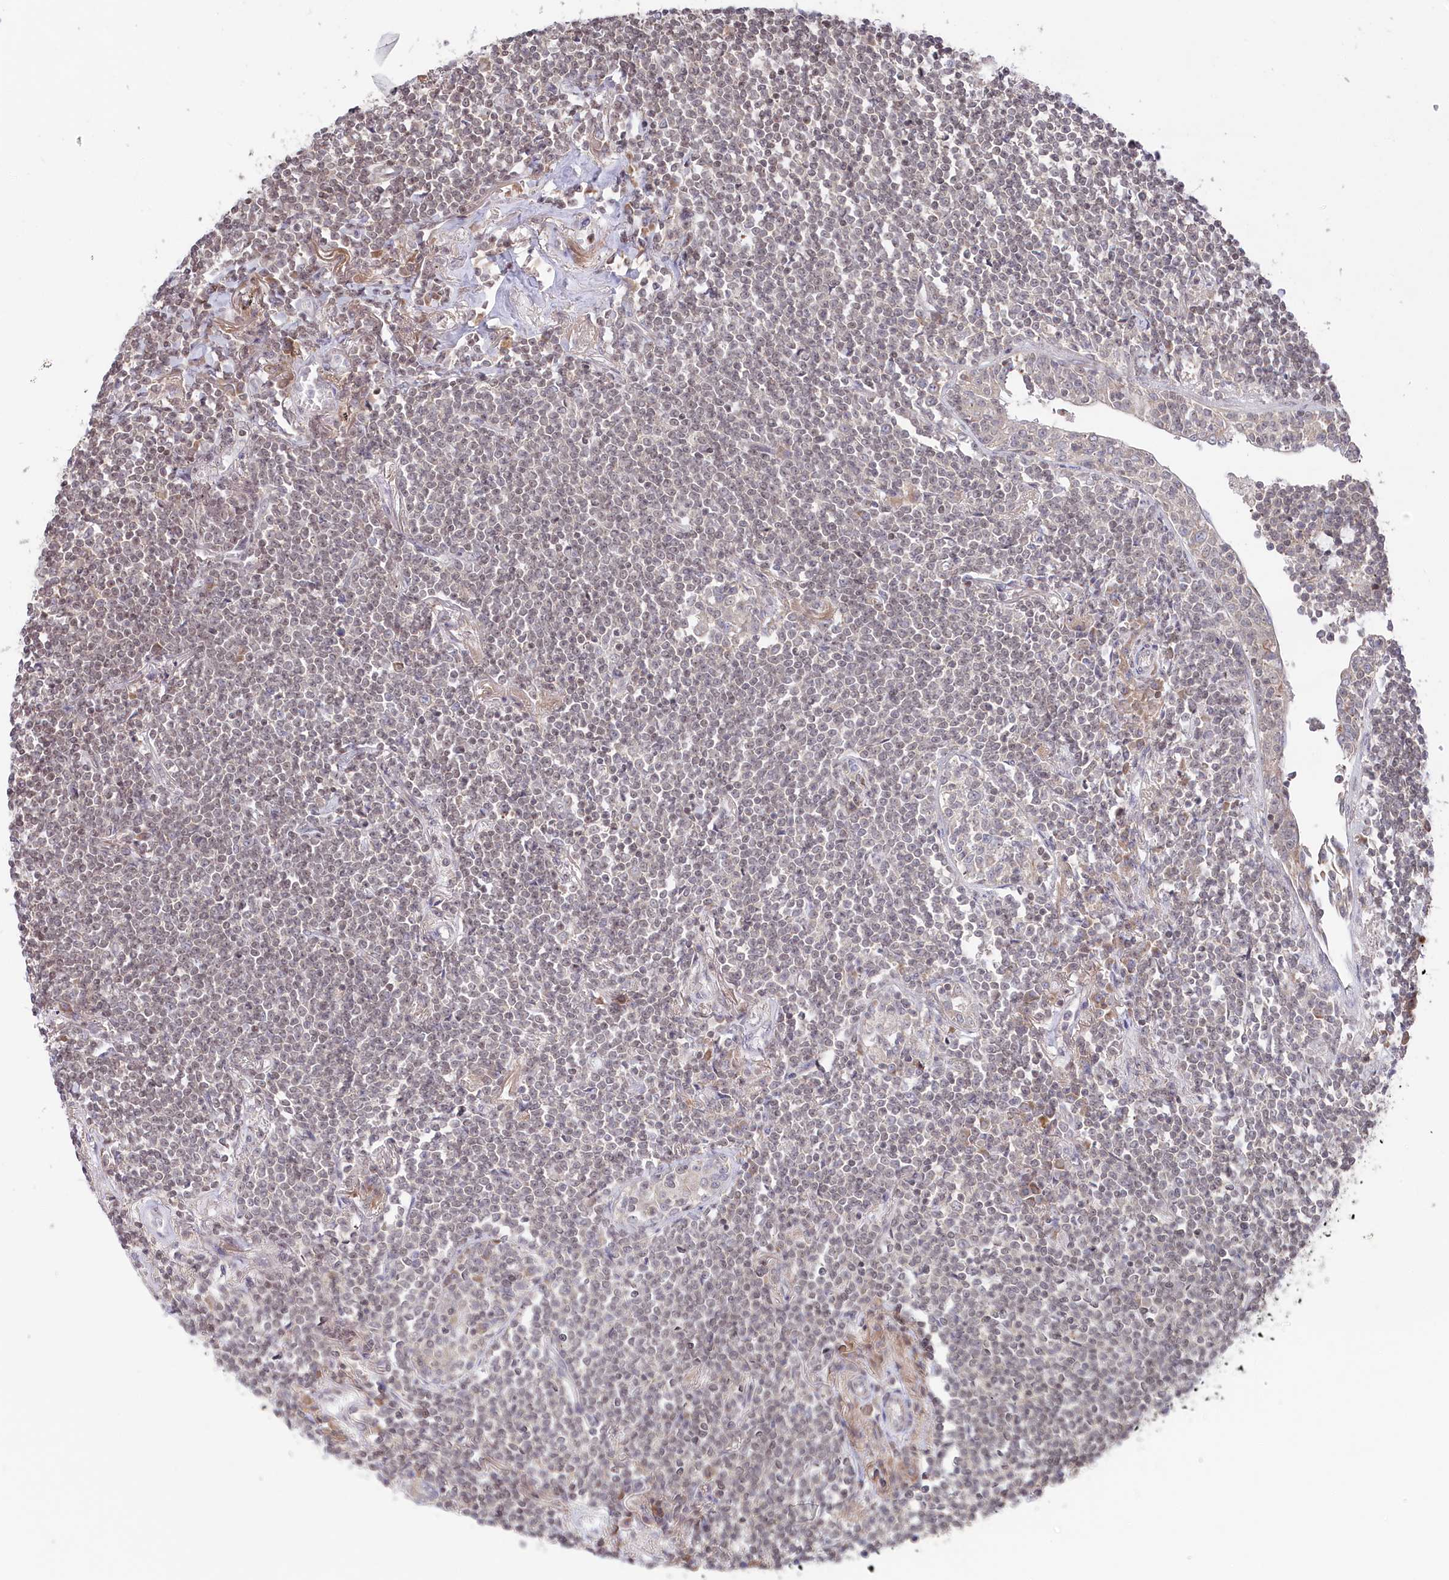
{"staining": {"intensity": "negative", "quantity": "none", "location": "none"}, "tissue": "lymphoma", "cell_type": "Tumor cells", "image_type": "cancer", "snomed": [{"axis": "morphology", "description": "Malignant lymphoma, non-Hodgkin's type, Low grade"}, {"axis": "topography", "description": "Lung"}], "caption": "This micrograph is of low-grade malignant lymphoma, non-Hodgkin's type stained with immunohistochemistry (IHC) to label a protein in brown with the nuclei are counter-stained blue. There is no positivity in tumor cells. The staining is performed using DAB (3,3'-diaminobenzidine) brown chromogen with nuclei counter-stained in using hematoxylin.", "gene": "CGGBP1", "patient": {"sex": "female", "age": 71}}